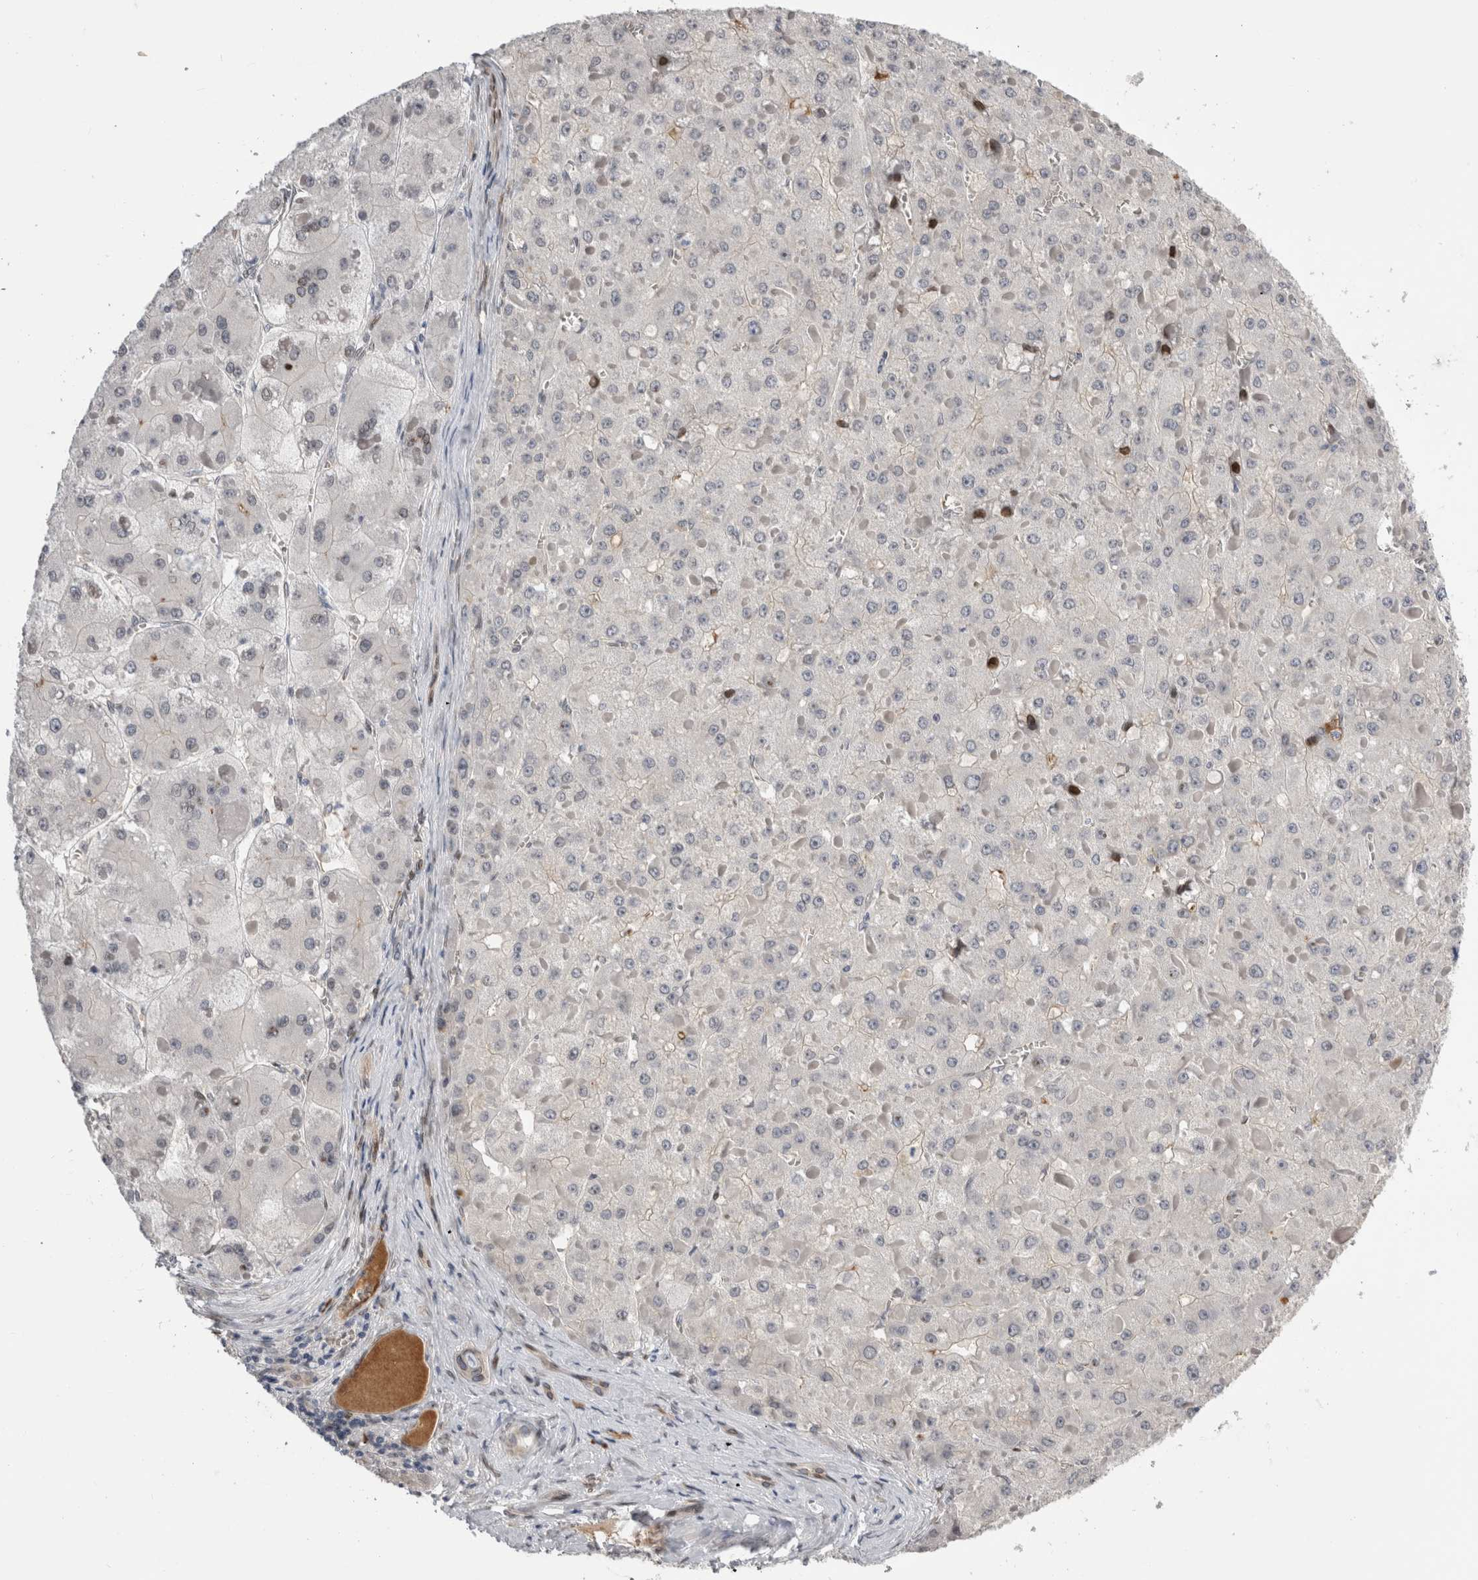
{"staining": {"intensity": "negative", "quantity": "none", "location": "none"}, "tissue": "liver cancer", "cell_type": "Tumor cells", "image_type": "cancer", "snomed": [{"axis": "morphology", "description": "Carcinoma, Hepatocellular, NOS"}, {"axis": "topography", "description": "Liver"}], "caption": "Immunohistochemistry (IHC) micrograph of neoplastic tissue: human liver cancer stained with DAB reveals no significant protein positivity in tumor cells. (DAB immunohistochemistry with hematoxylin counter stain).", "gene": "DMTN", "patient": {"sex": "female", "age": 73}}